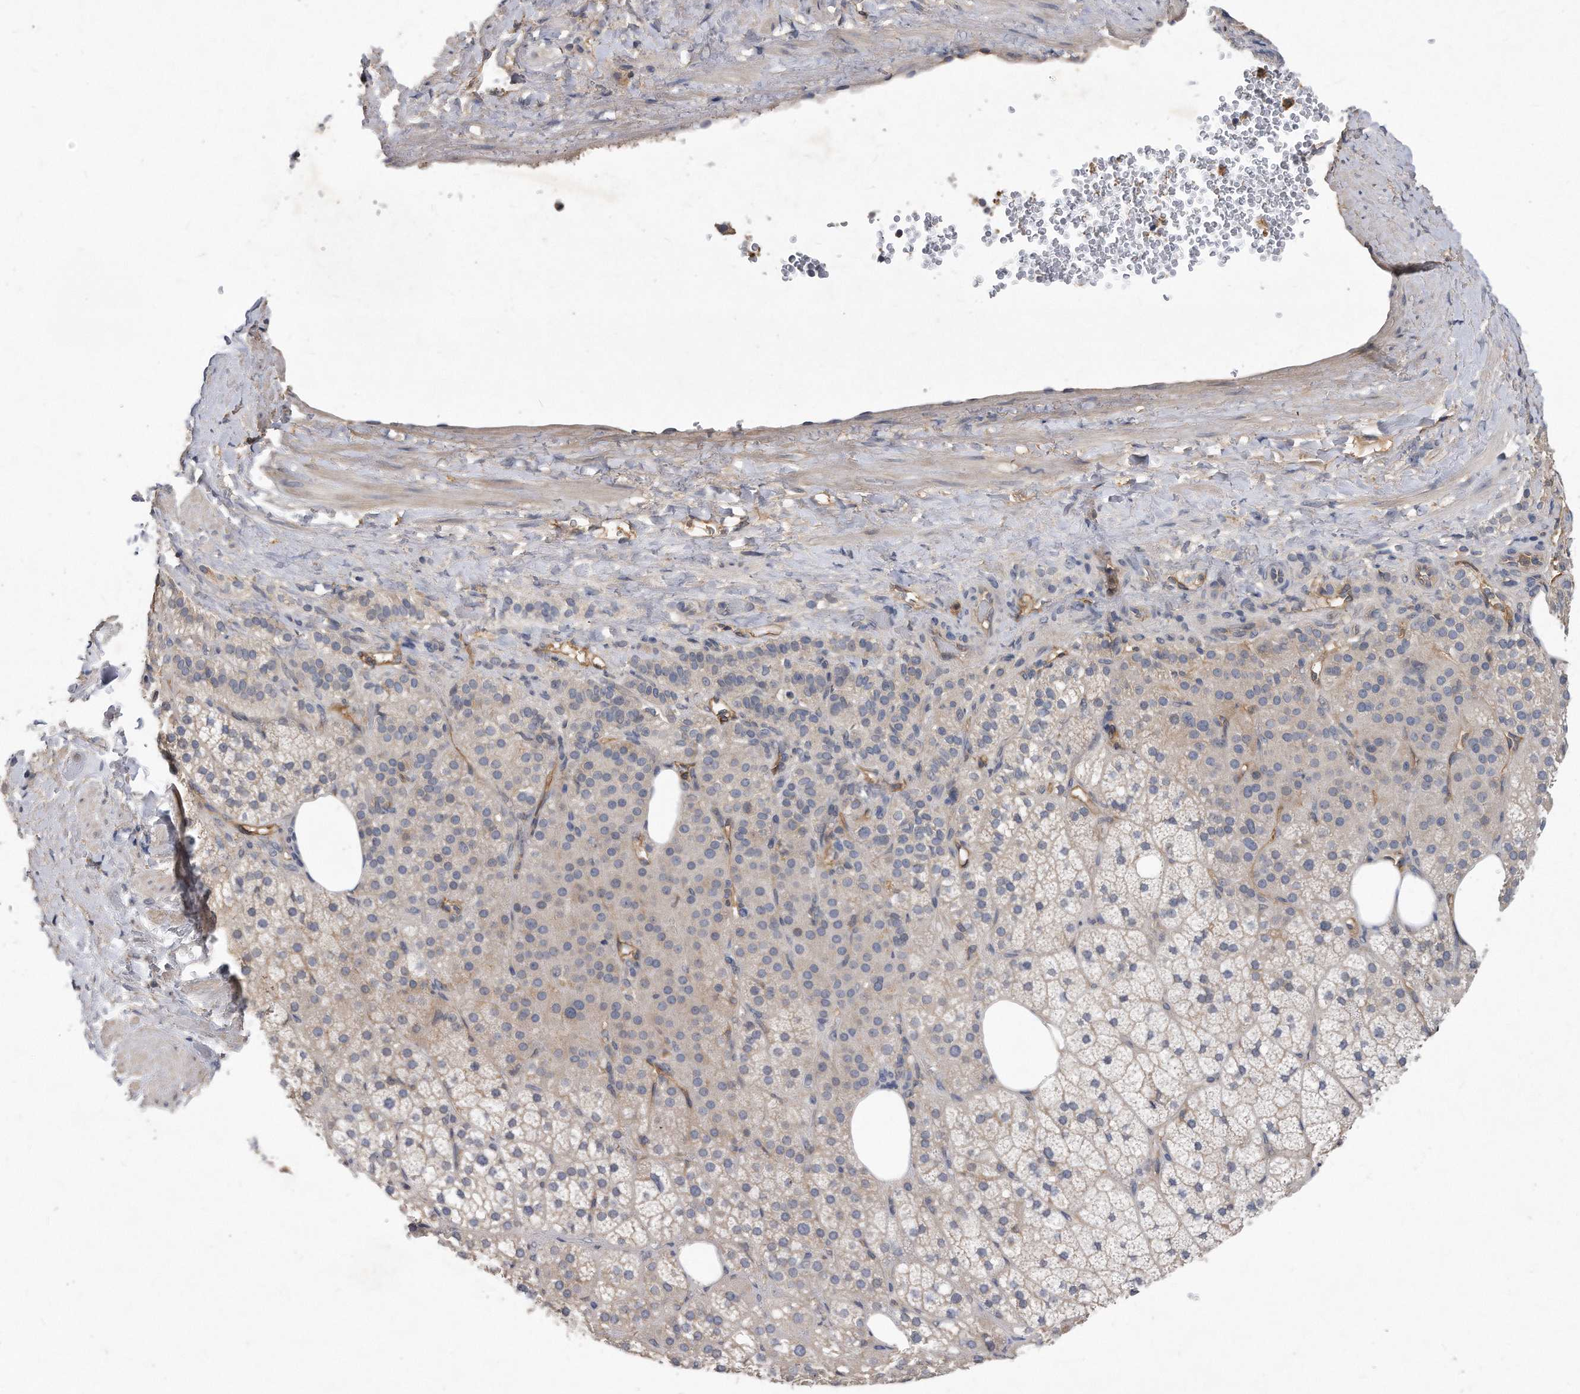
{"staining": {"intensity": "weak", "quantity": "25%-75%", "location": "cytoplasmic/membranous"}, "tissue": "adrenal gland", "cell_type": "Glandular cells", "image_type": "normal", "snomed": [{"axis": "morphology", "description": "Normal tissue, NOS"}, {"axis": "topography", "description": "Adrenal gland"}], "caption": "Protein expression analysis of normal adrenal gland demonstrates weak cytoplasmic/membranous expression in approximately 25%-75% of glandular cells. (DAB IHC, brown staining for protein, blue staining for nuclei).", "gene": "HOMER3", "patient": {"sex": "female", "age": 59}}